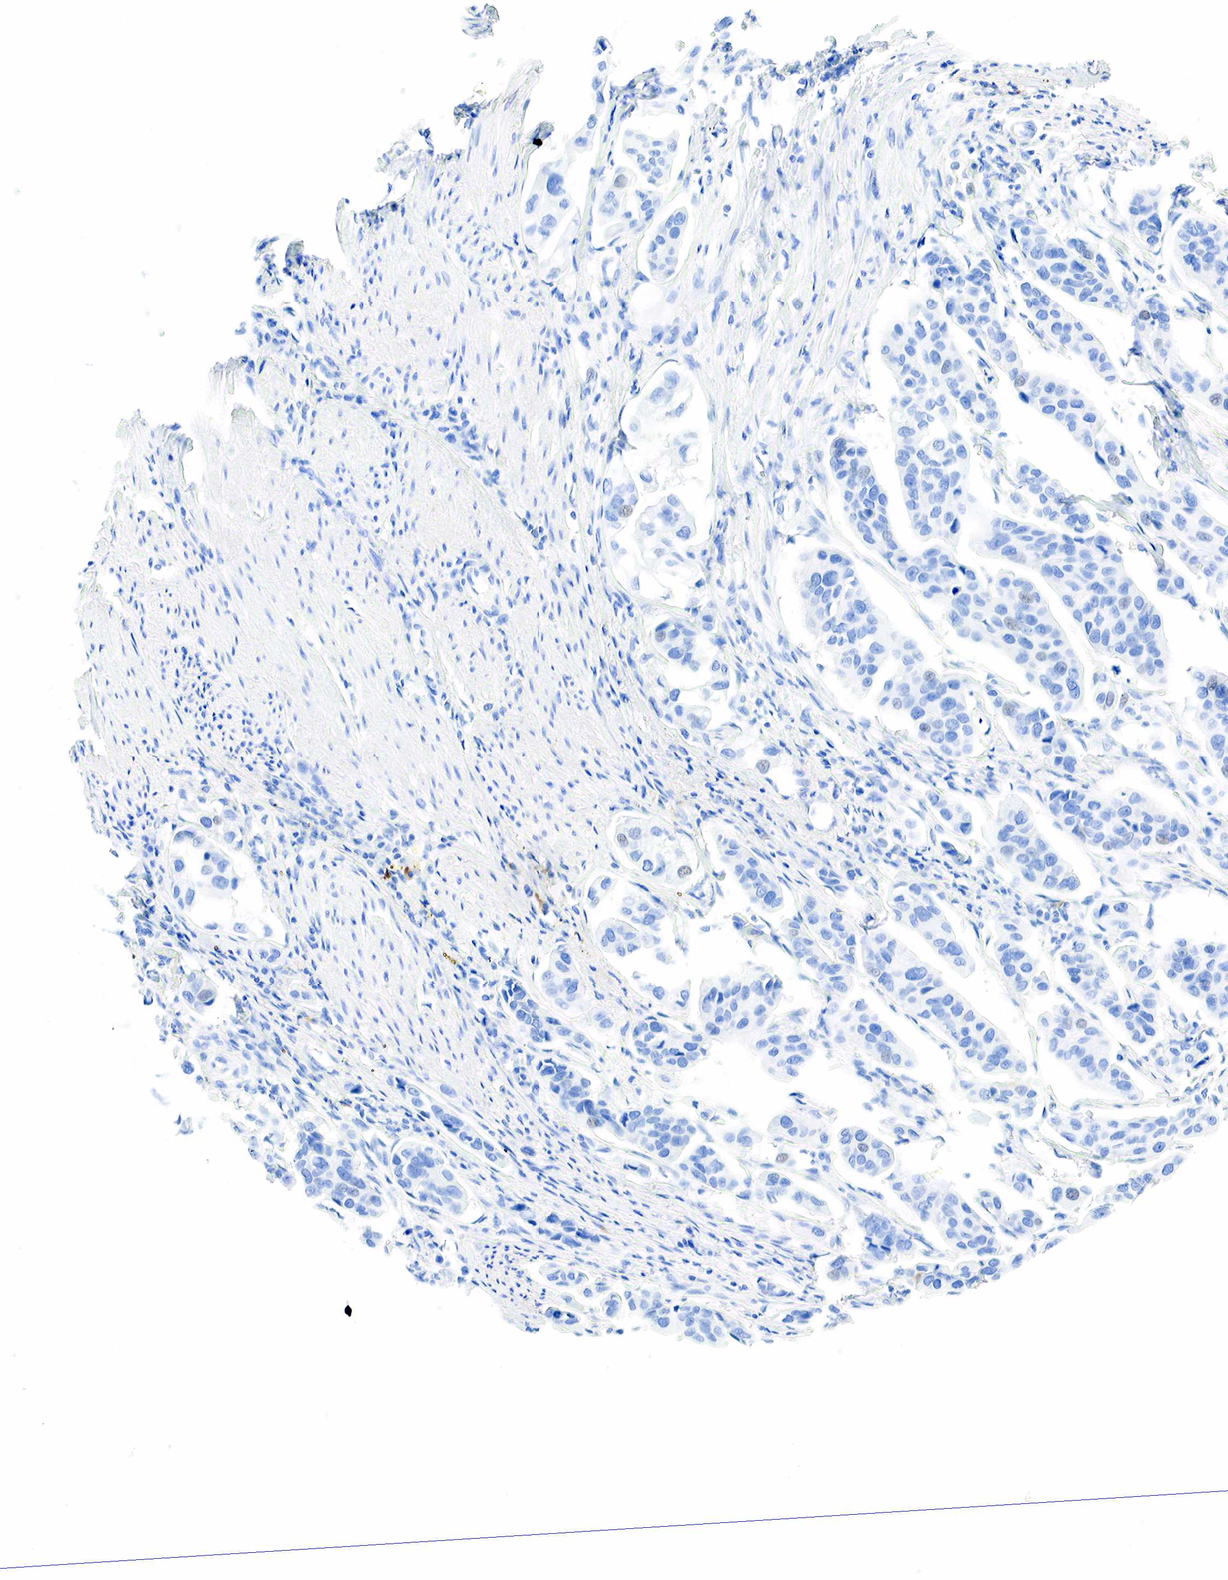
{"staining": {"intensity": "weak", "quantity": "<25%", "location": "nuclear"}, "tissue": "urothelial cancer", "cell_type": "Tumor cells", "image_type": "cancer", "snomed": [{"axis": "morphology", "description": "Adenocarcinoma, NOS"}, {"axis": "topography", "description": "Urinary bladder"}], "caption": "IHC micrograph of neoplastic tissue: urothelial cancer stained with DAB shows no significant protein positivity in tumor cells.", "gene": "INHA", "patient": {"sex": "male", "age": 61}}